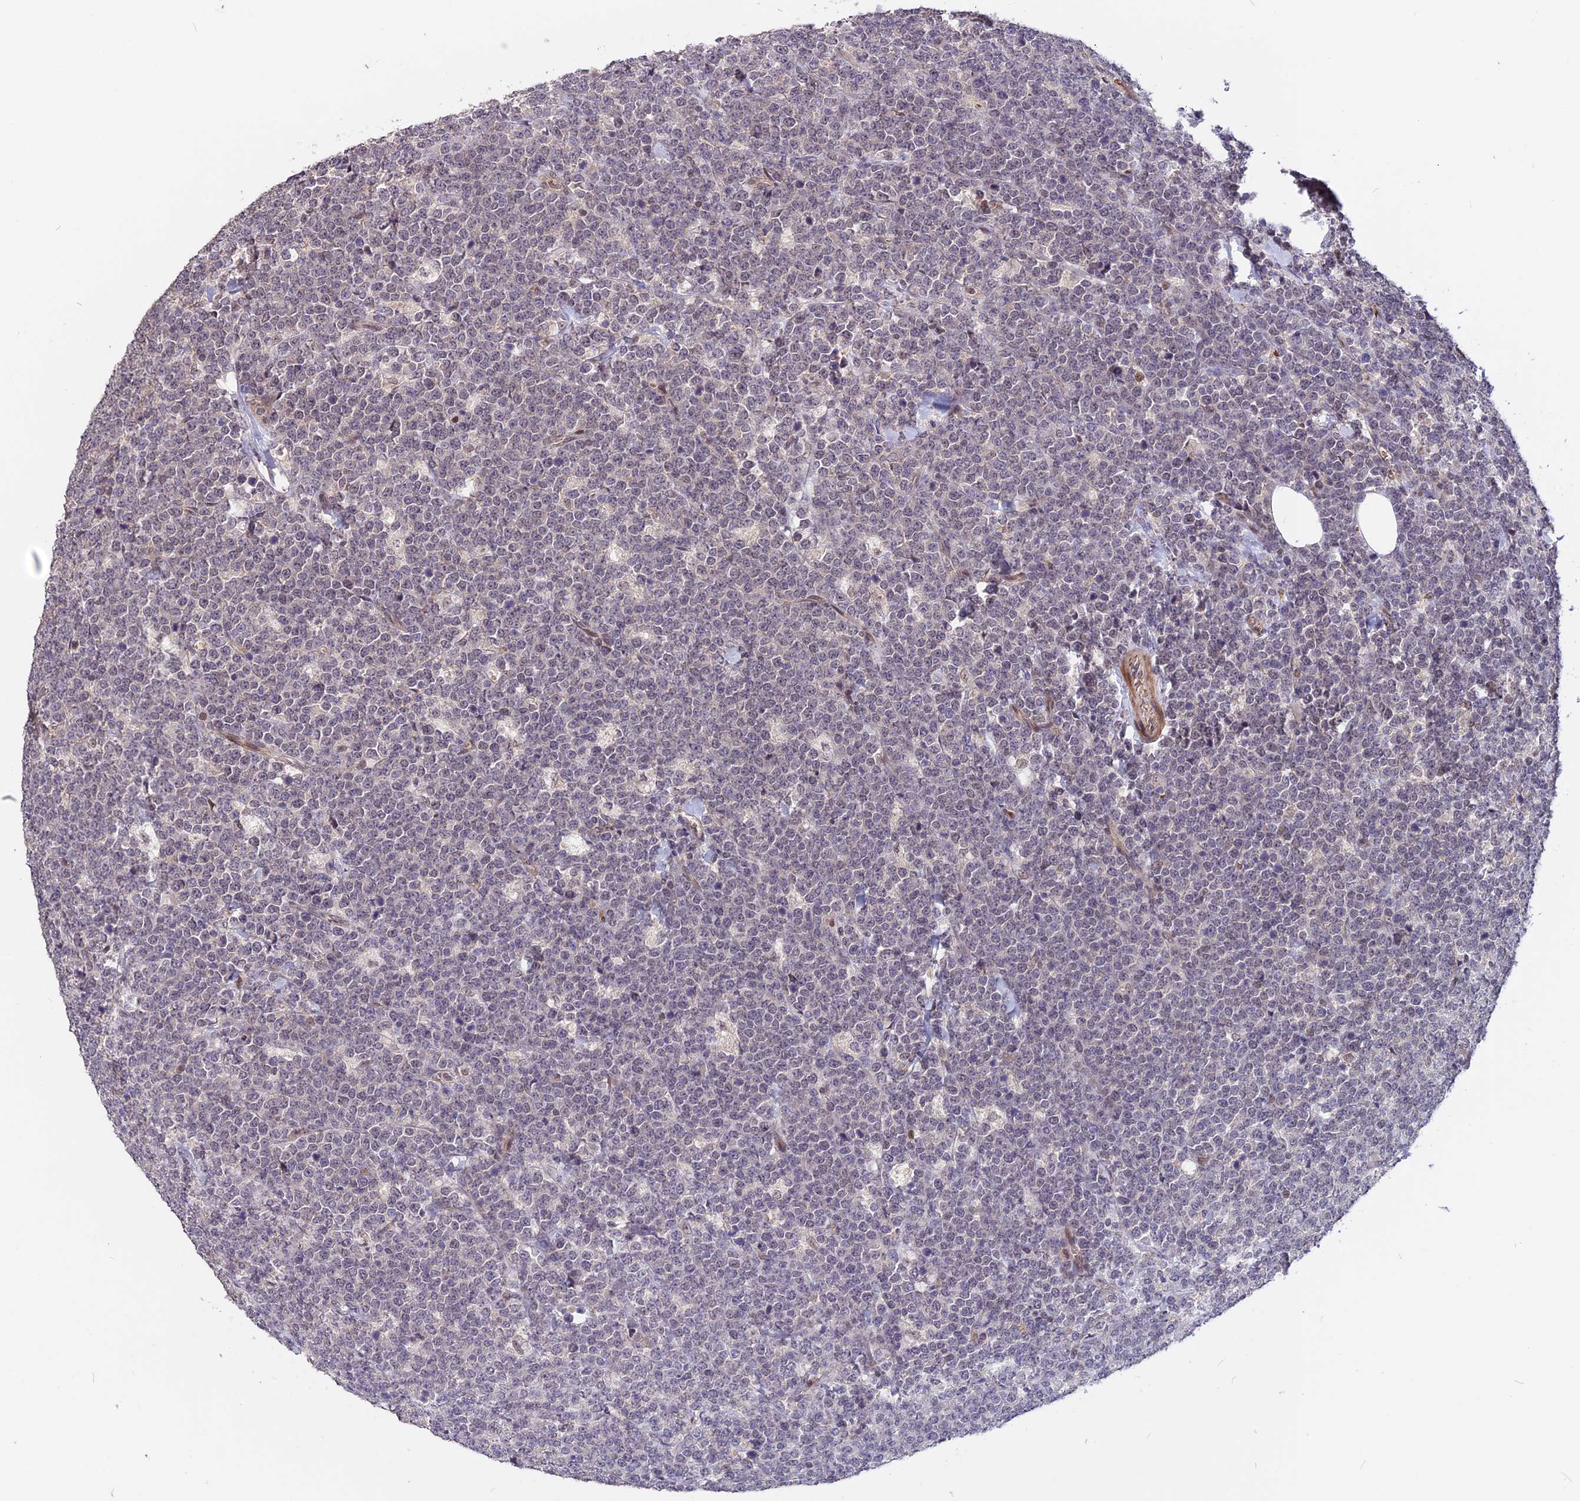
{"staining": {"intensity": "negative", "quantity": "none", "location": "none"}, "tissue": "lymphoma", "cell_type": "Tumor cells", "image_type": "cancer", "snomed": [{"axis": "morphology", "description": "Malignant lymphoma, non-Hodgkin's type, High grade"}, {"axis": "topography", "description": "Small intestine"}], "caption": "This image is of malignant lymphoma, non-Hodgkin's type (high-grade) stained with immunohistochemistry to label a protein in brown with the nuclei are counter-stained blue. There is no expression in tumor cells.", "gene": "ZC3H10", "patient": {"sex": "male", "age": 8}}